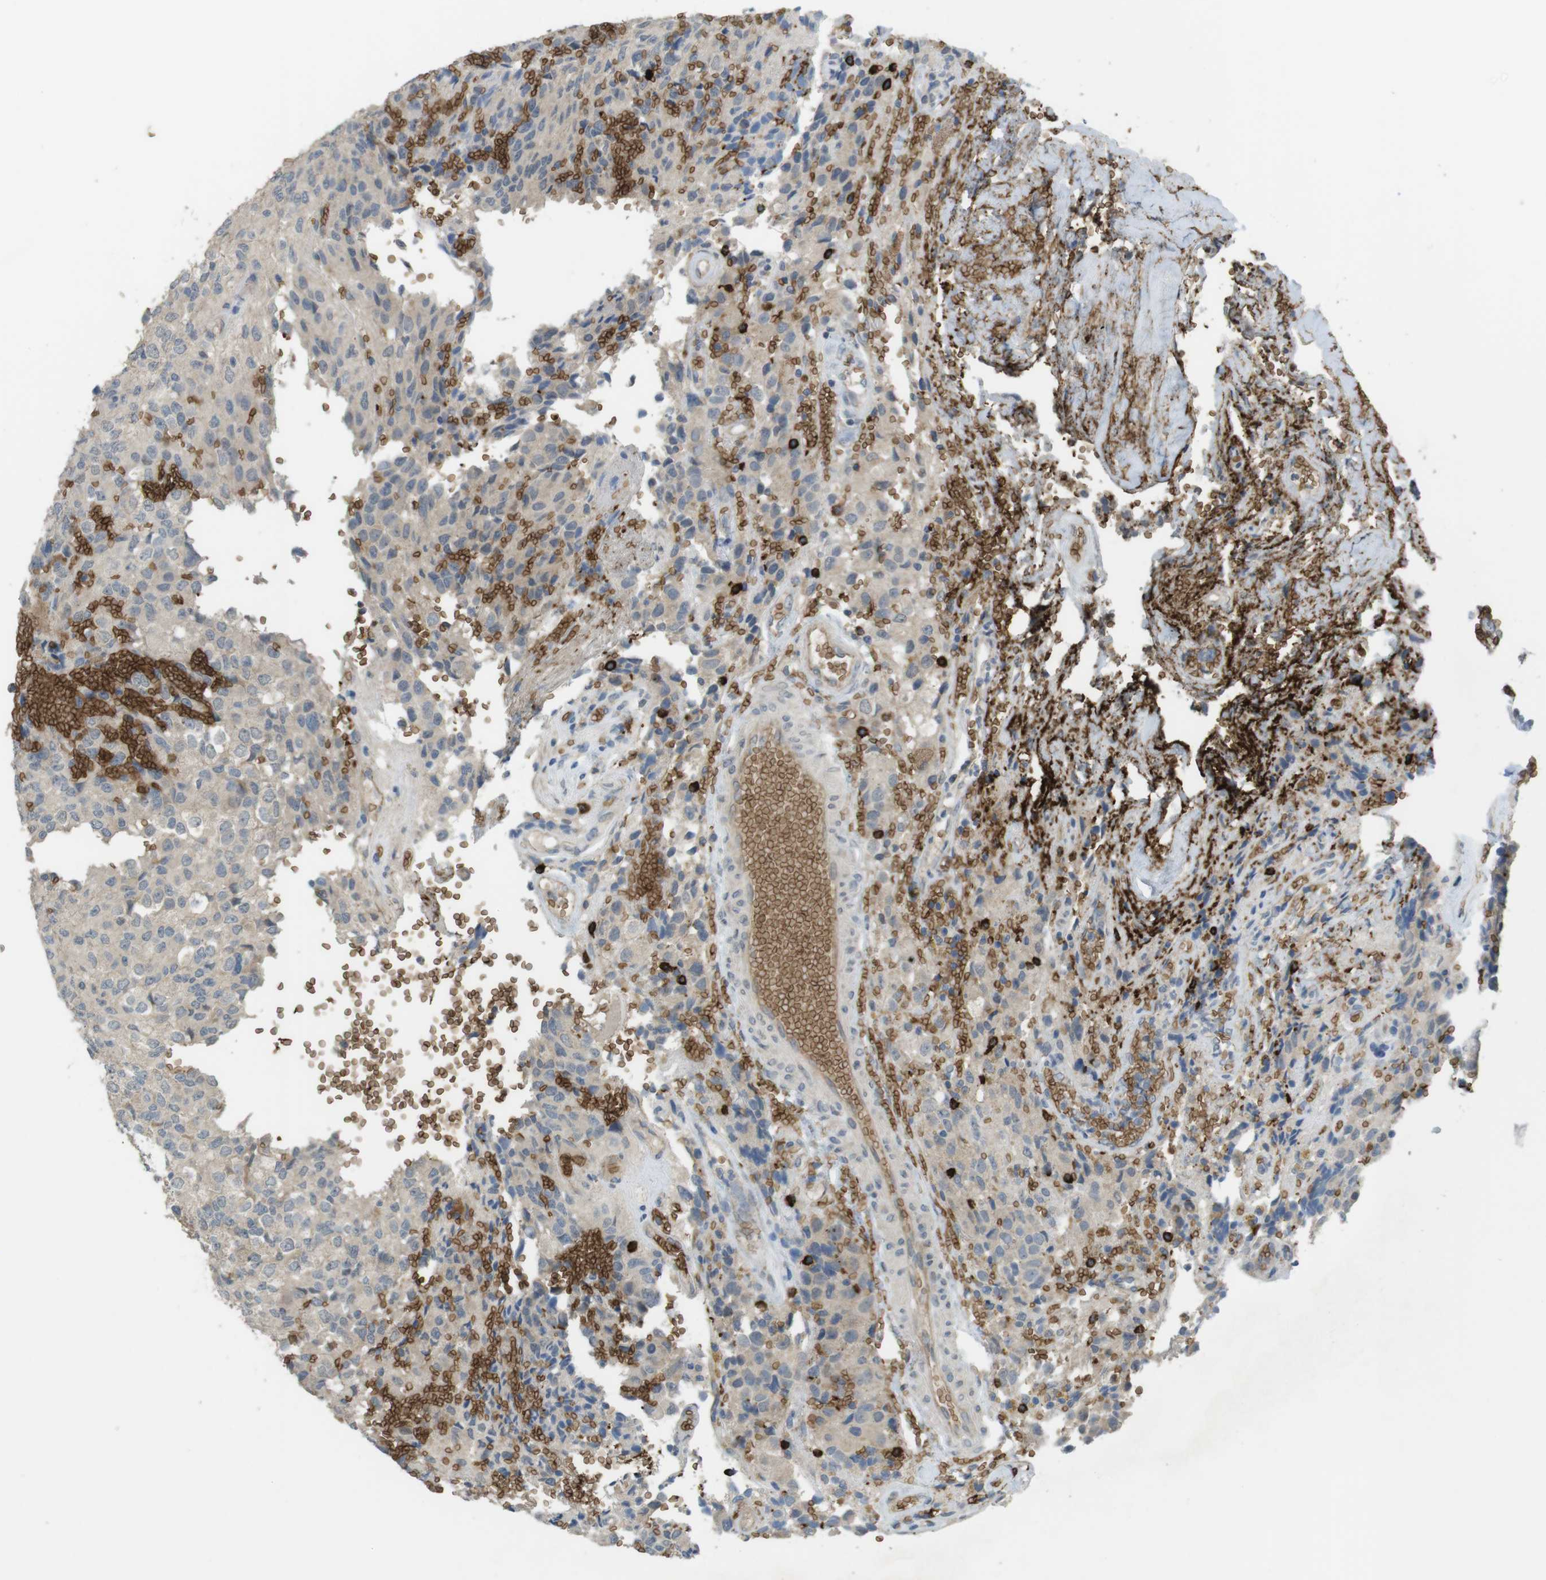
{"staining": {"intensity": "negative", "quantity": "none", "location": "none"}, "tissue": "glioma", "cell_type": "Tumor cells", "image_type": "cancer", "snomed": [{"axis": "morphology", "description": "Glioma, malignant, High grade"}, {"axis": "topography", "description": "Brain"}], "caption": "This photomicrograph is of high-grade glioma (malignant) stained with immunohistochemistry to label a protein in brown with the nuclei are counter-stained blue. There is no positivity in tumor cells.", "gene": "GYPA", "patient": {"sex": "male", "age": 32}}